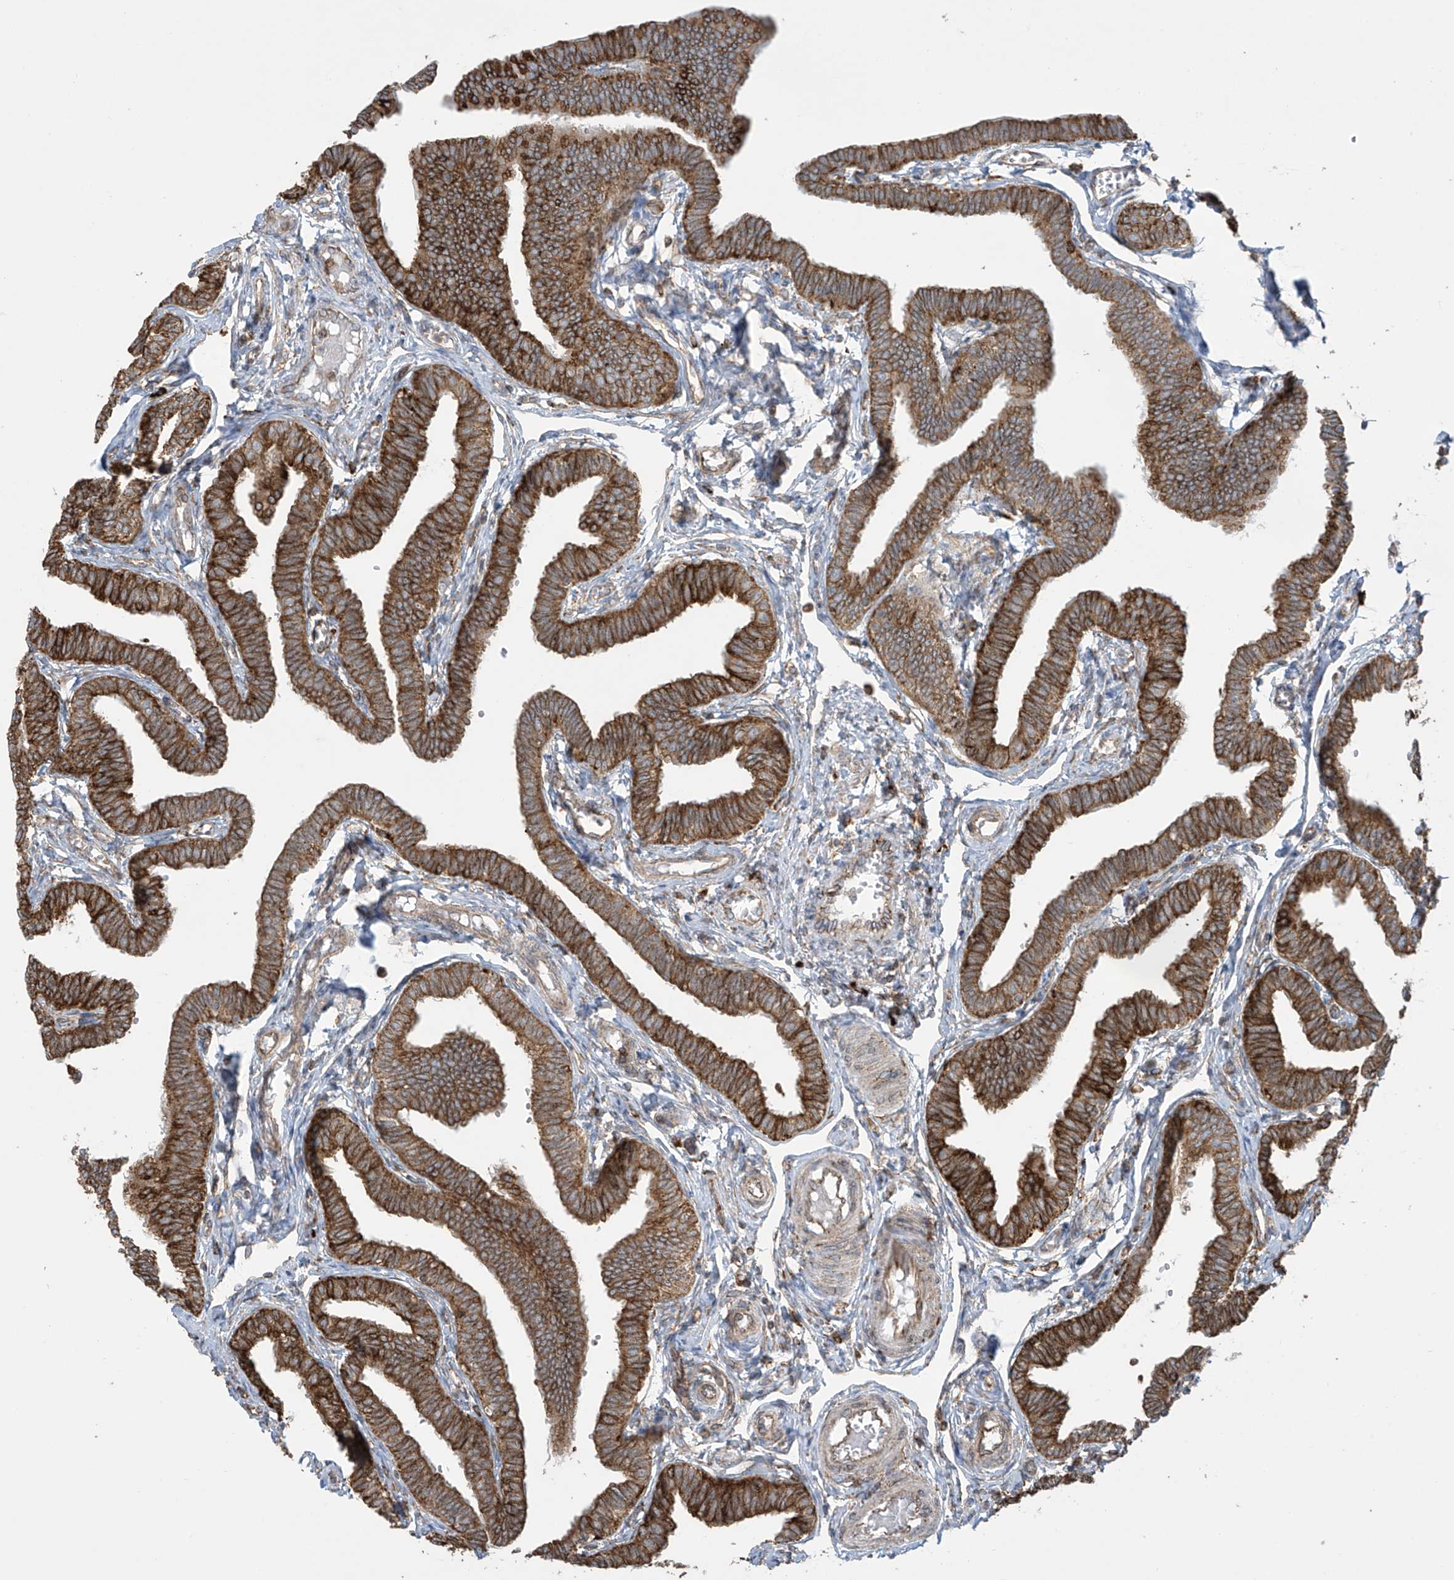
{"staining": {"intensity": "strong", "quantity": ">75%", "location": "cytoplasmic/membranous"}, "tissue": "fallopian tube", "cell_type": "Glandular cells", "image_type": "normal", "snomed": [{"axis": "morphology", "description": "Normal tissue, NOS"}, {"axis": "topography", "description": "Fallopian tube"}, {"axis": "topography", "description": "Ovary"}], "caption": "Fallopian tube stained for a protein reveals strong cytoplasmic/membranous positivity in glandular cells. The staining is performed using DAB brown chromogen to label protein expression. The nuclei are counter-stained blue using hematoxylin.", "gene": "MX1", "patient": {"sex": "female", "age": 23}}